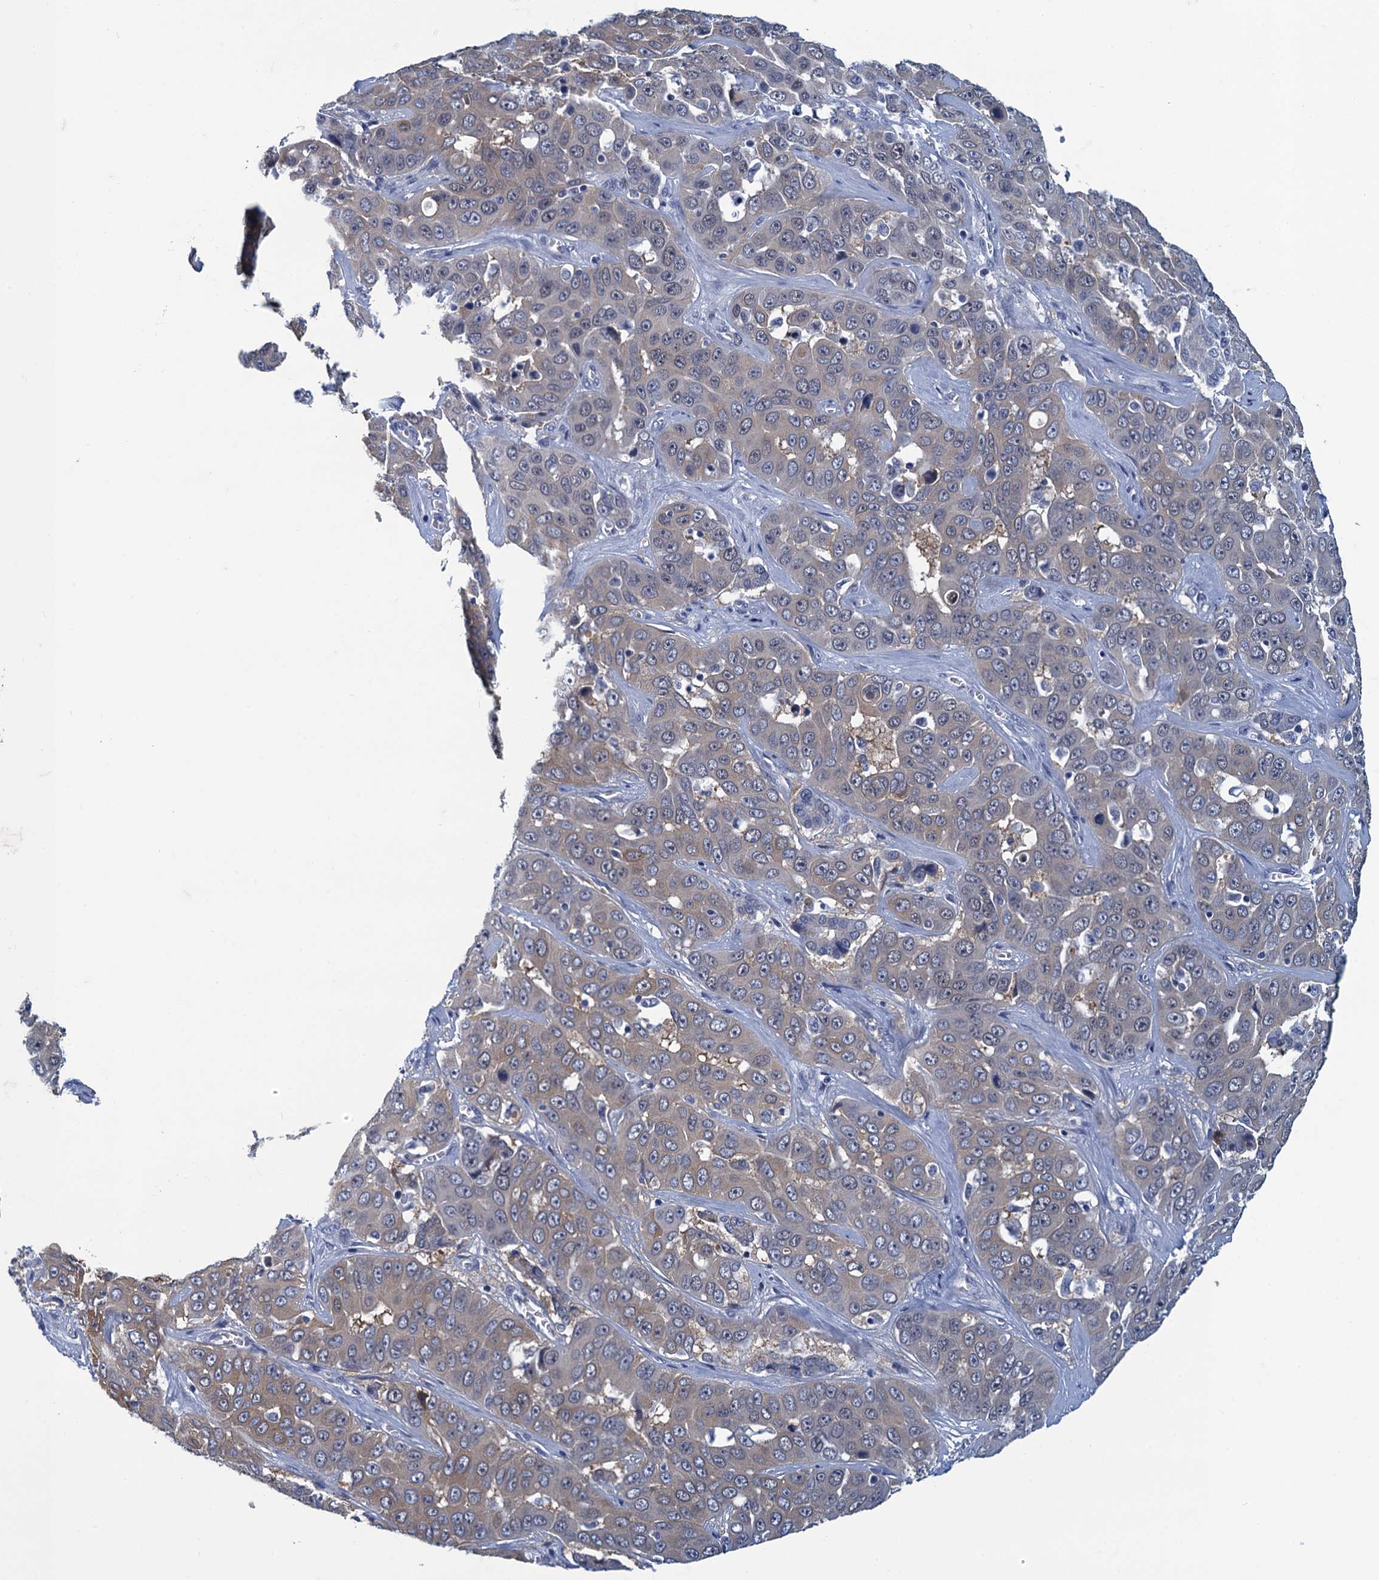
{"staining": {"intensity": "weak", "quantity": "<25%", "location": "cytoplasmic/membranous"}, "tissue": "liver cancer", "cell_type": "Tumor cells", "image_type": "cancer", "snomed": [{"axis": "morphology", "description": "Cholangiocarcinoma"}, {"axis": "topography", "description": "Liver"}], "caption": "An image of cholangiocarcinoma (liver) stained for a protein demonstrates no brown staining in tumor cells. The staining is performed using DAB brown chromogen with nuclei counter-stained in using hematoxylin.", "gene": "GINS3", "patient": {"sex": "female", "age": 52}}